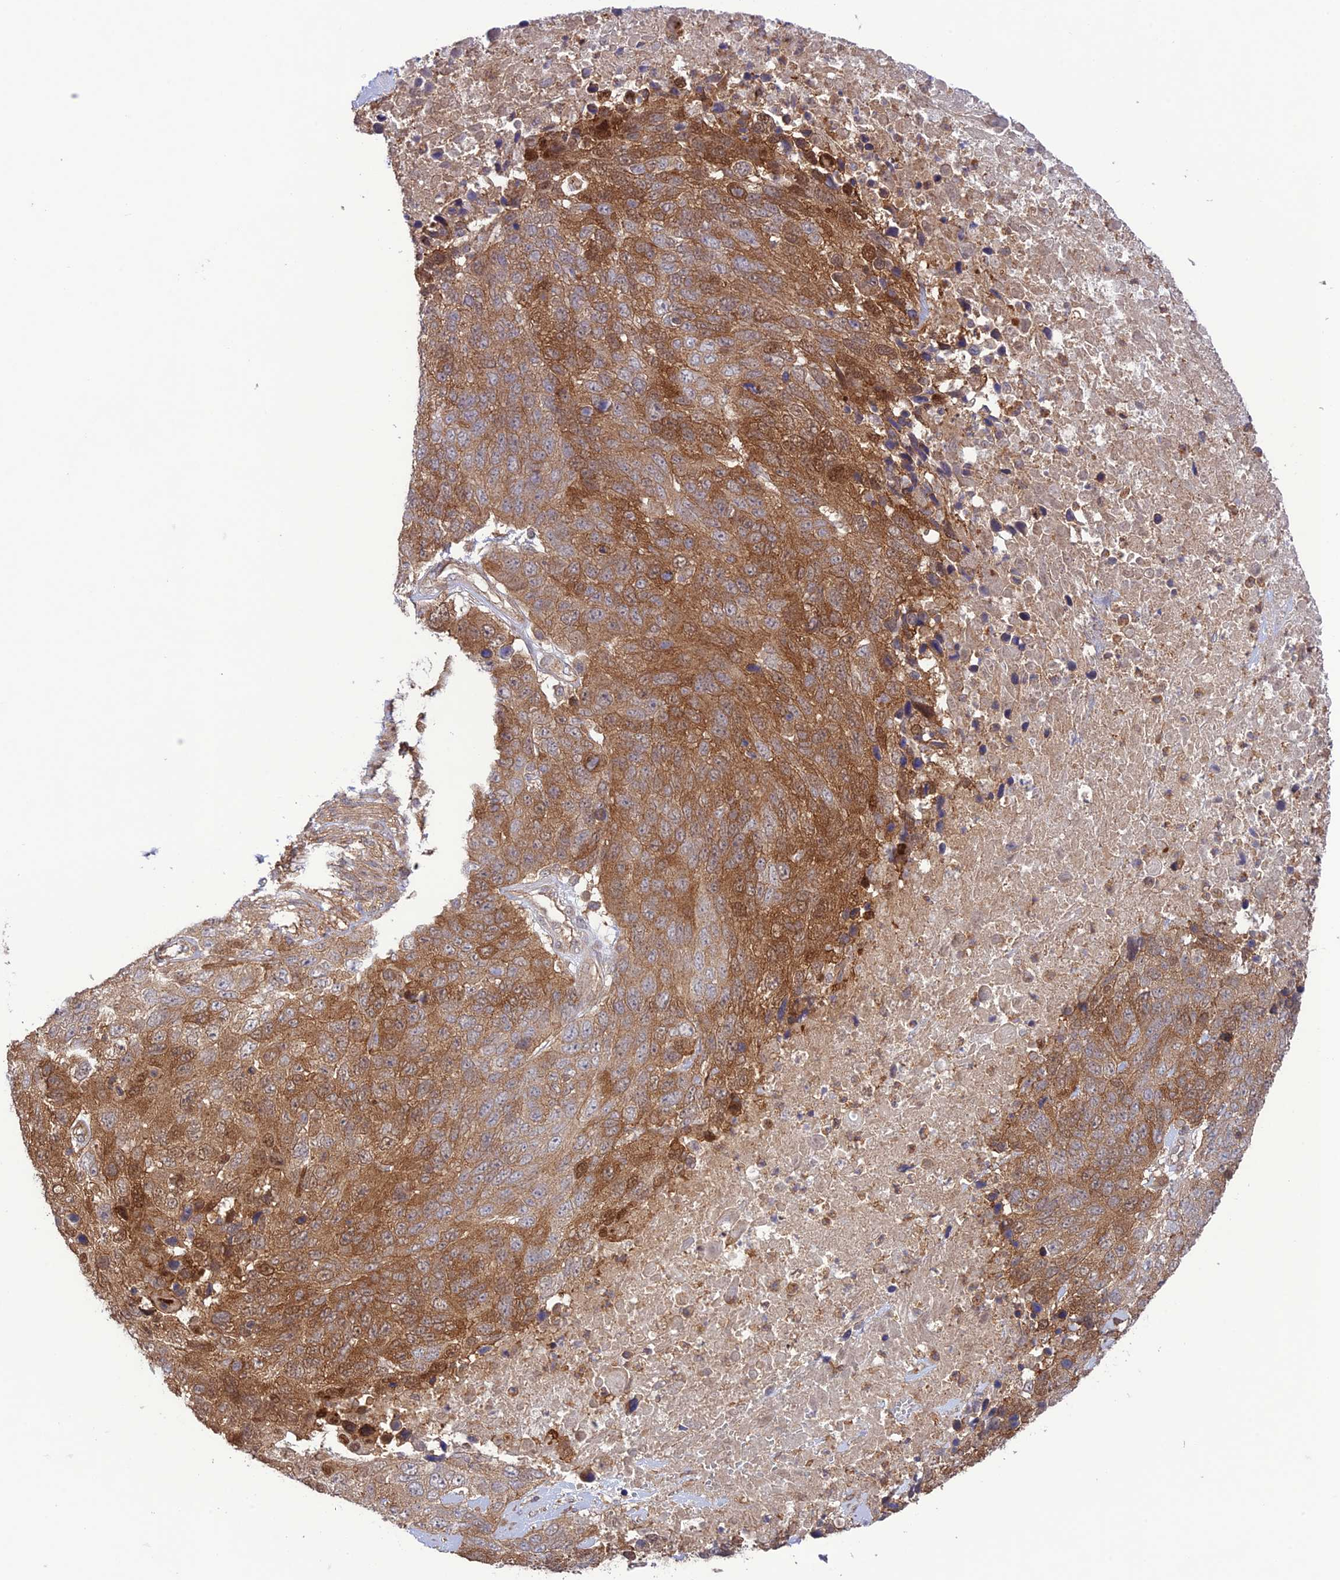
{"staining": {"intensity": "moderate", "quantity": ">75%", "location": "cytoplasmic/membranous"}, "tissue": "lung cancer", "cell_type": "Tumor cells", "image_type": "cancer", "snomed": [{"axis": "morphology", "description": "Normal tissue, NOS"}, {"axis": "morphology", "description": "Squamous cell carcinoma, NOS"}, {"axis": "topography", "description": "Lymph node"}, {"axis": "topography", "description": "Lung"}], "caption": "Immunohistochemistry histopathology image of human lung cancer (squamous cell carcinoma) stained for a protein (brown), which reveals medium levels of moderate cytoplasmic/membranous positivity in approximately >75% of tumor cells.", "gene": "FCHSD1", "patient": {"sex": "male", "age": 66}}